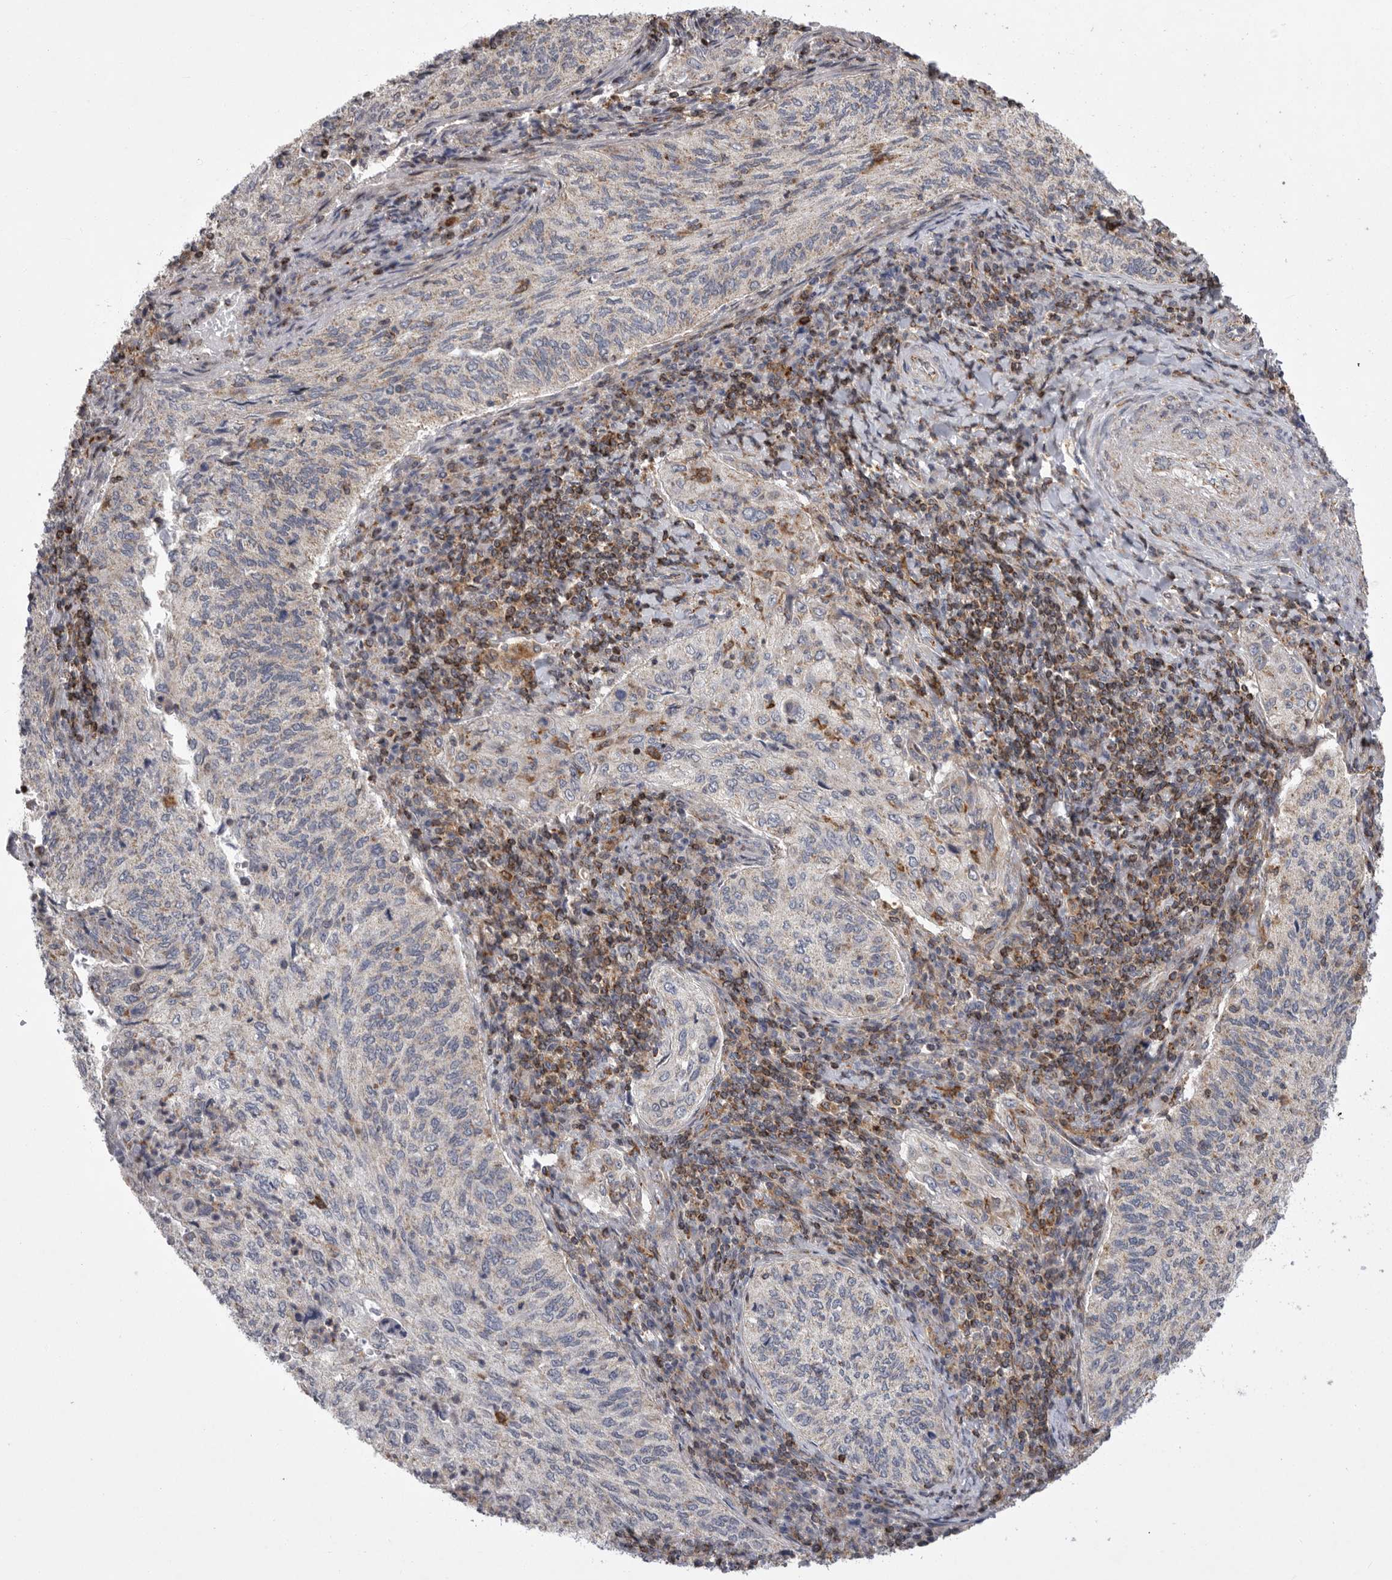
{"staining": {"intensity": "negative", "quantity": "none", "location": "none"}, "tissue": "cervical cancer", "cell_type": "Tumor cells", "image_type": "cancer", "snomed": [{"axis": "morphology", "description": "Squamous cell carcinoma, NOS"}, {"axis": "topography", "description": "Cervix"}], "caption": "High power microscopy histopathology image of an immunohistochemistry photomicrograph of squamous cell carcinoma (cervical), revealing no significant staining in tumor cells.", "gene": "MPZL1", "patient": {"sex": "female", "age": 30}}